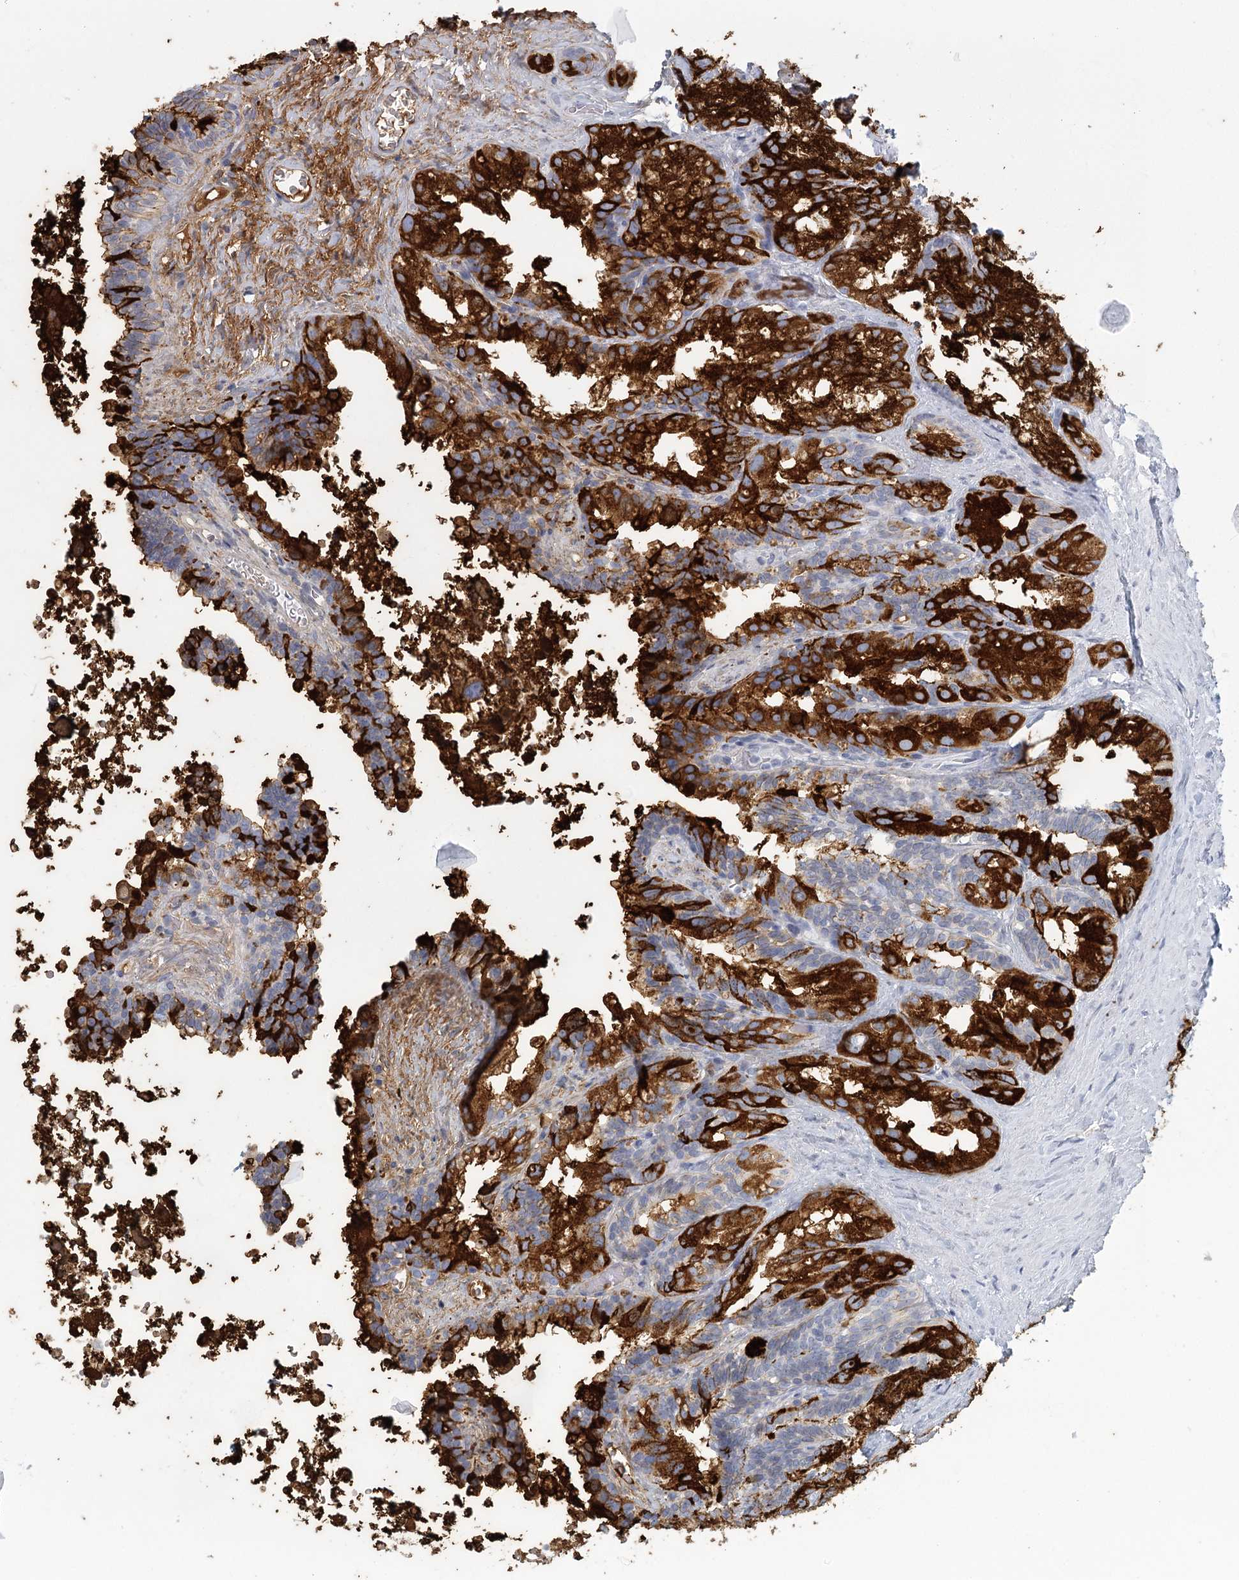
{"staining": {"intensity": "strong", "quantity": ">75%", "location": "cytoplasmic/membranous"}, "tissue": "seminal vesicle", "cell_type": "Glandular cells", "image_type": "normal", "snomed": [{"axis": "morphology", "description": "Normal tissue, NOS"}, {"axis": "topography", "description": "Seminal veicle"}], "caption": "DAB immunohistochemical staining of unremarkable human seminal vesicle shows strong cytoplasmic/membranous protein staining in about >75% of glandular cells. (brown staining indicates protein expression, while blue staining denotes nuclei).", "gene": "WNT8B", "patient": {"sex": "male", "age": 60}}